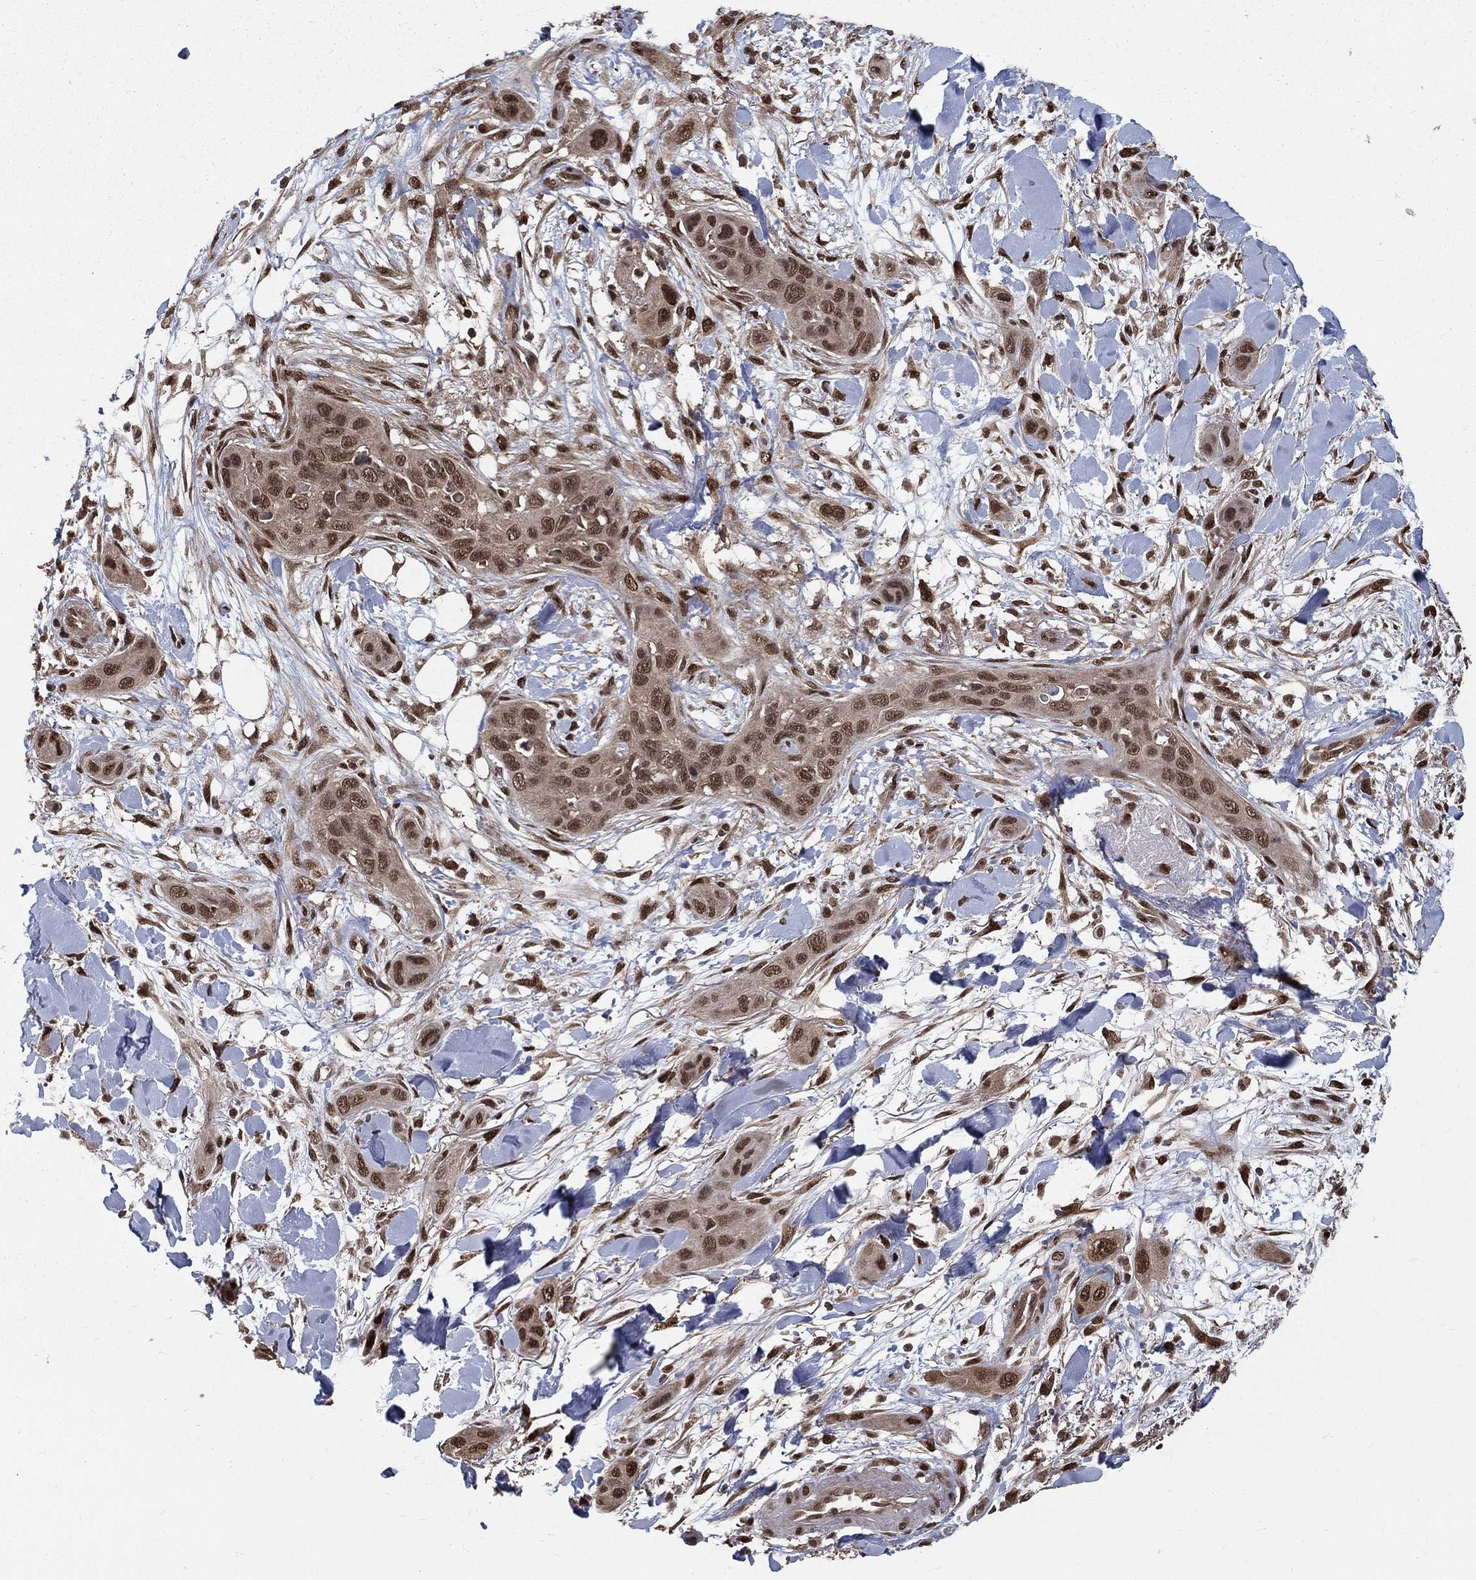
{"staining": {"intensity": "moderate", "quantity": "25%-75%", "location": "nuclear"}, "tissue": "skin cancer", "cell_type": "Tumor cells", "image_type": "cancer", "snomed": [{"axis": "morphology", "description": "Squamous cell carcinoma, NOS"}, {"axis": "topography", "description": "Skin"}], "caption": "Skin cancer was stained to show a protein in brown. There is medium levels of moderate nuclear staining in approximately 25%-75% of tumor cells.", "gene": "CARM1", "patient": {"sex": "male", "age": 78}}